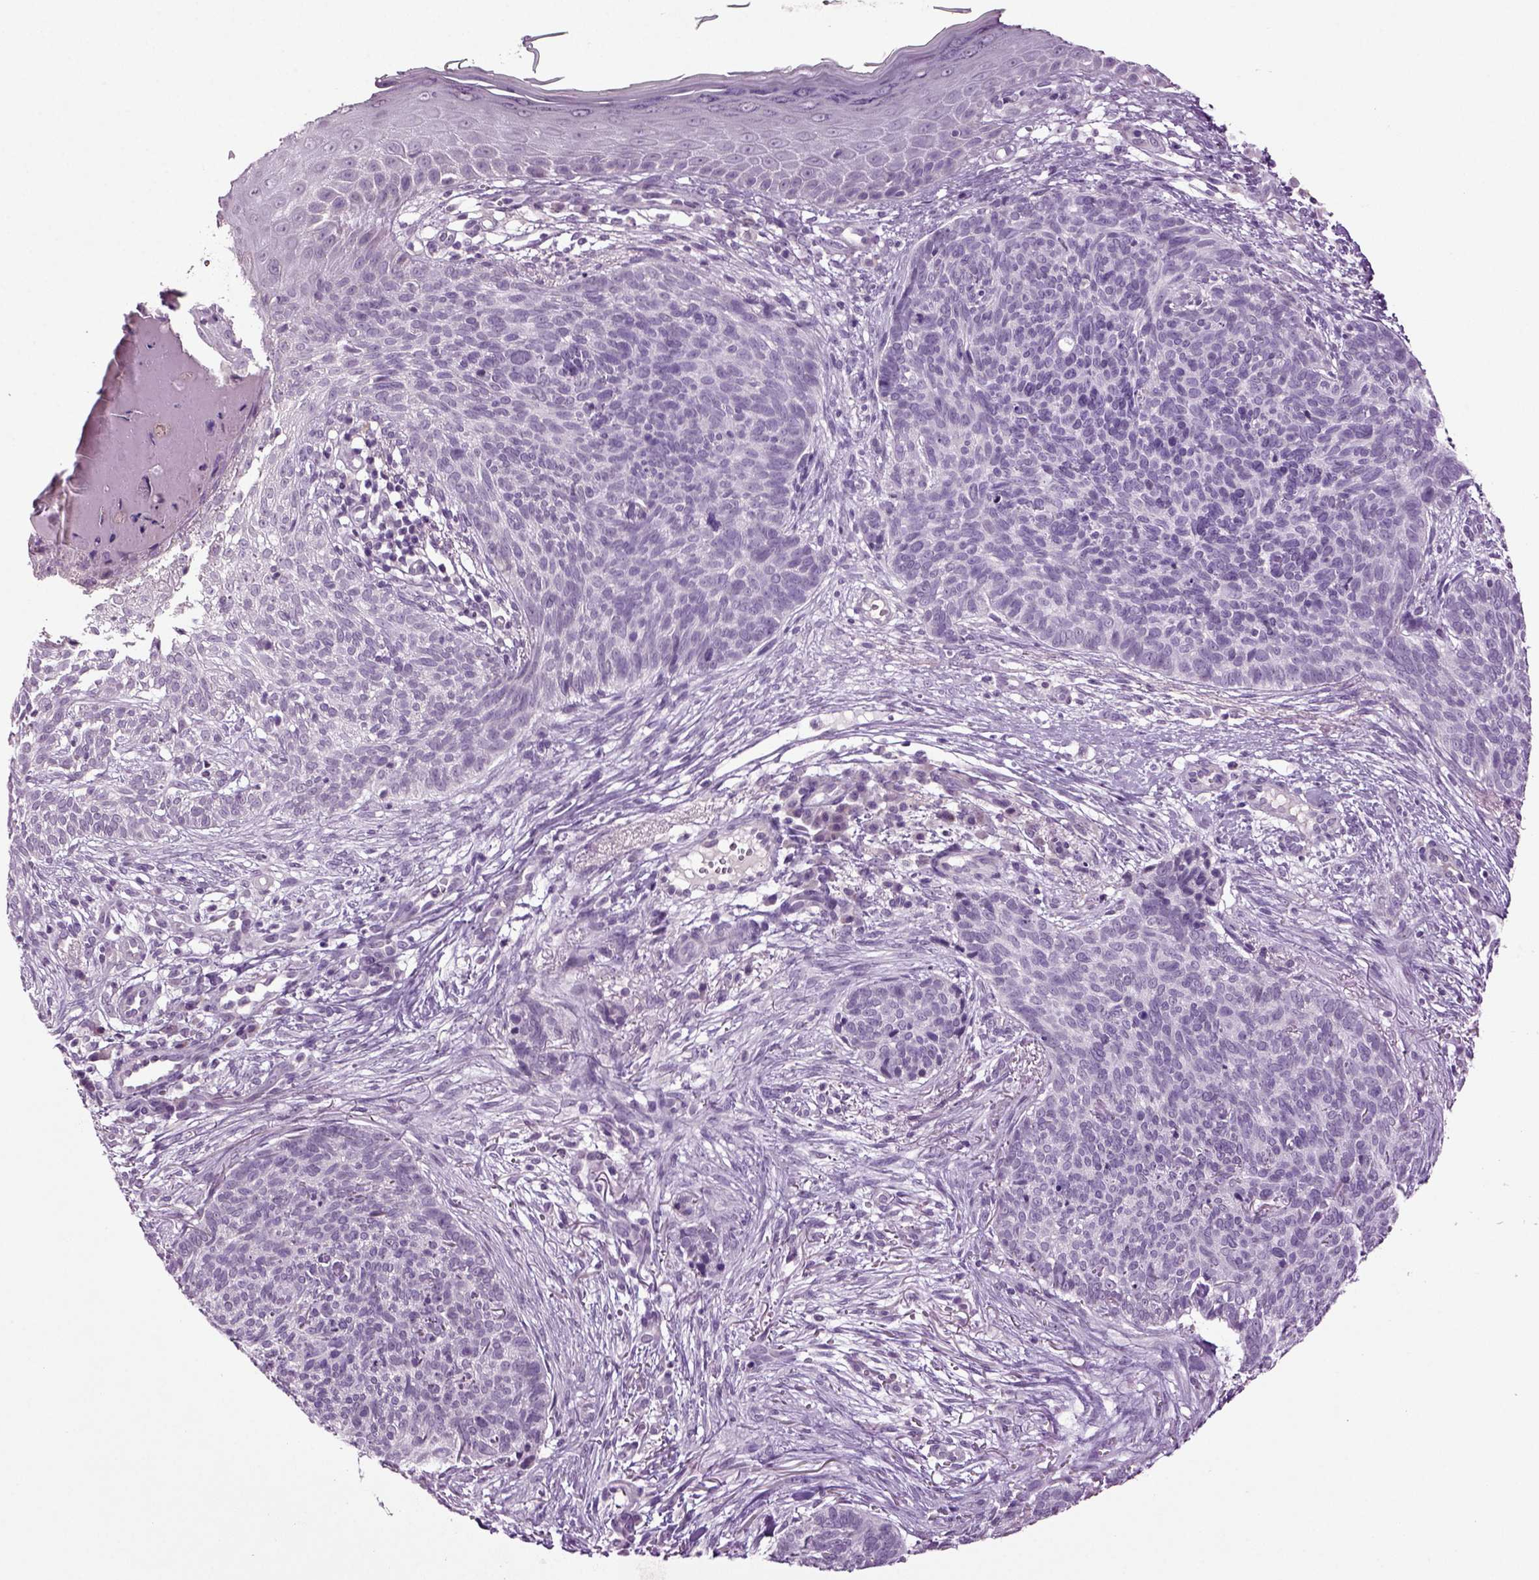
{"staining": {"intensity": "negative", "quantity": "none", "location": "none"}, "tissue": "skin cancer", "cell_type": "Tumor cells", "image_type": "cancer", "snomed": [{"axis": "morphology", "description": "Basal cell carcinoma"}, {"axis": "topography", "description": "Skin"}], "caption": "Protein analysis of skin basal cell carcinoma displays no significant staining in tumor cells.", "gene": "SLC17A6", "patient": {"sex": "male", "age": 64}}